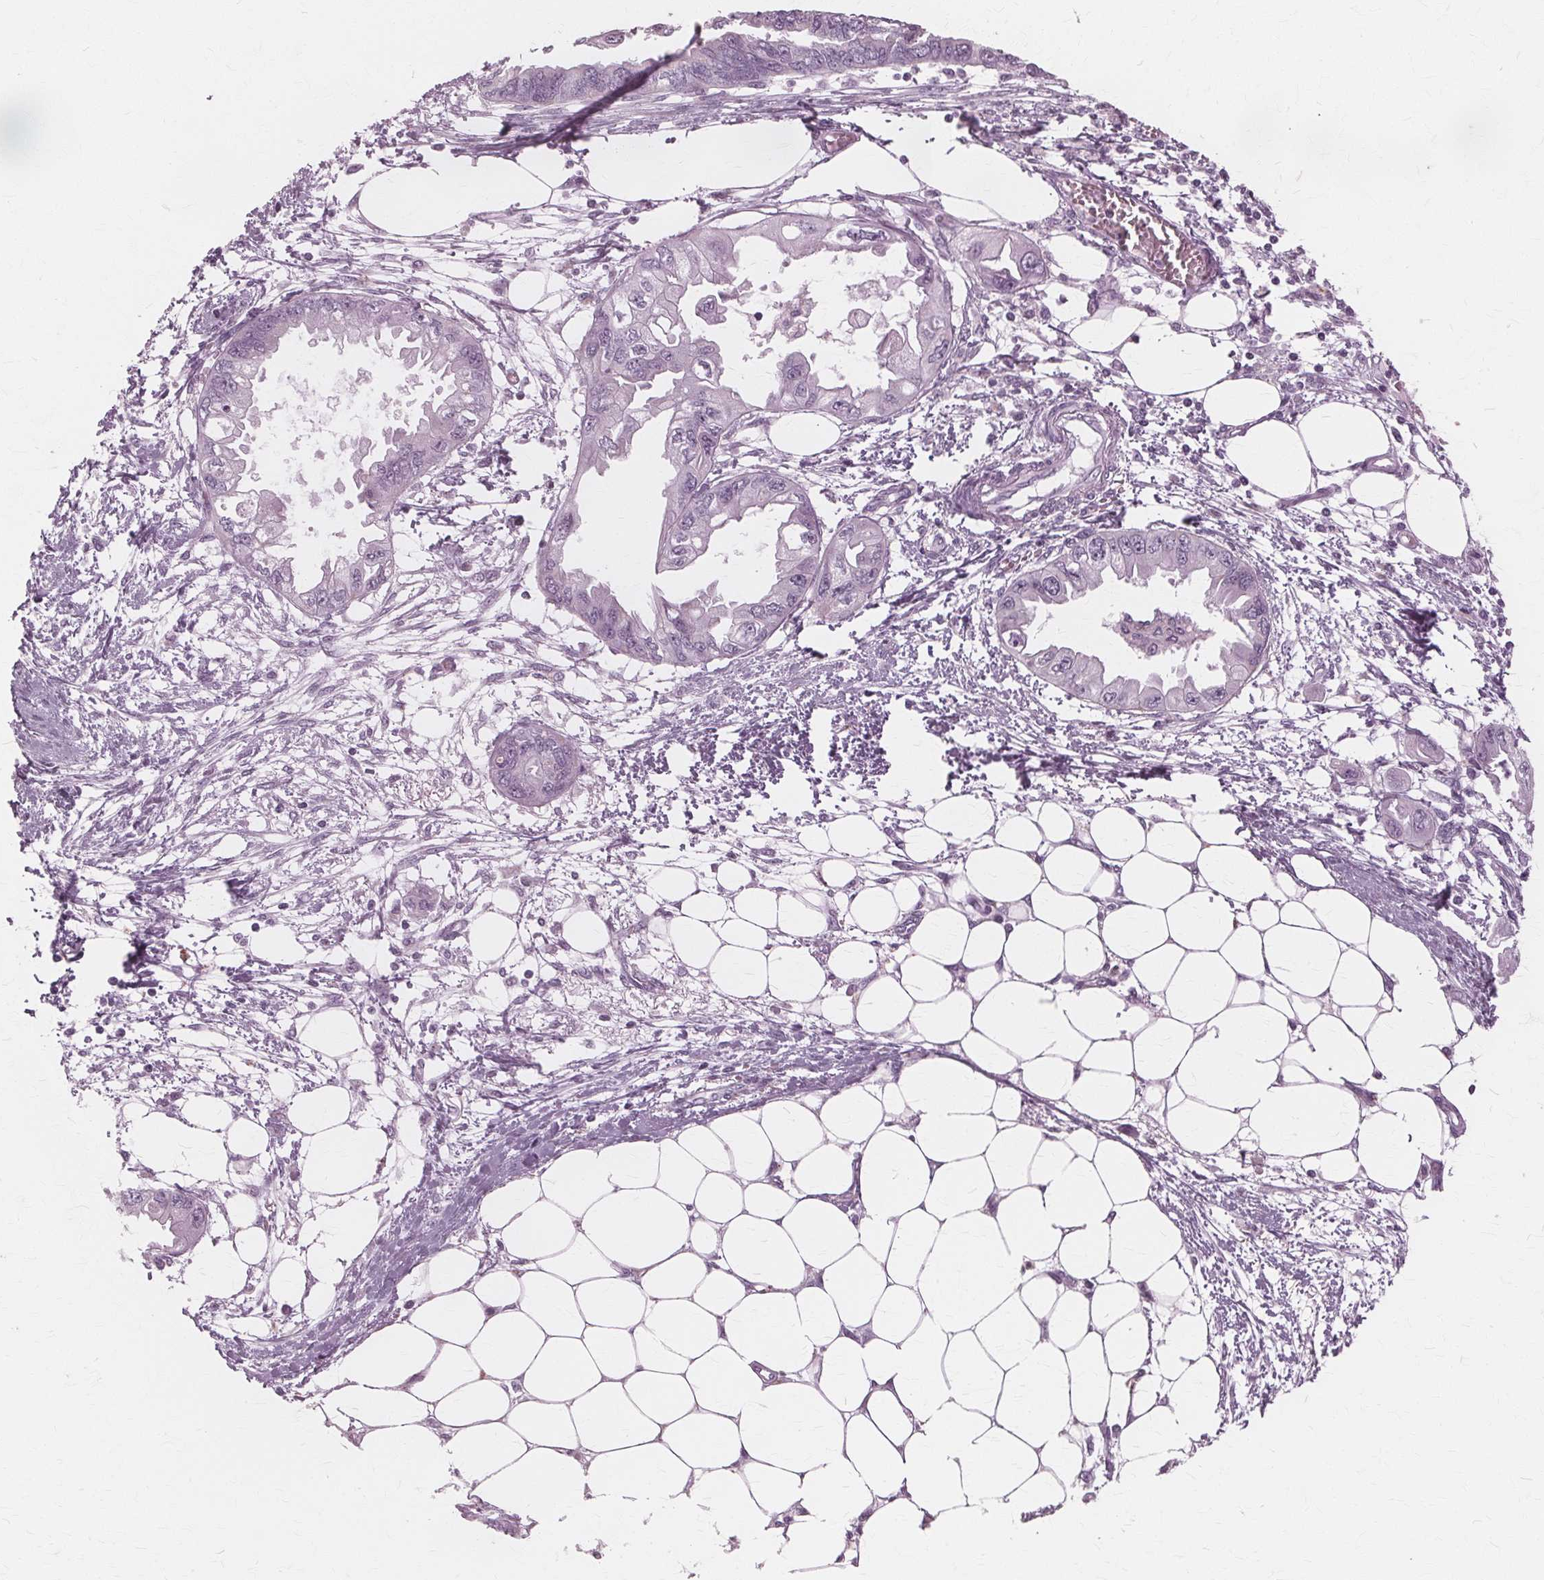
{"staining": {"intensity": "negative", "quantity": "none", "location": "none"}, "tissue": "endometrial cancer", "cell_type": "Tumor cells", "image_type": "cancer", "snomed": [{"axis": "morphology", "description": "Adenocarcinoma, NOS"}, {"axis": "morphology", "description": "Adenocarcinoma, metastatic, NOS"}, {"axis": "topography", "description": "Adipose tissue"}, {"axis": "topography", "description": "Endometrium"}], "caption": "This photomicrograph is of endometrial cancer stained with immunohistochemistry (IHC) to label a protein in brown with the nuclei are counter-stained blue. There is no positivity in tumor cells.", "gene": "DNASE2", "patient": {"sex": "female", "age": 67}}